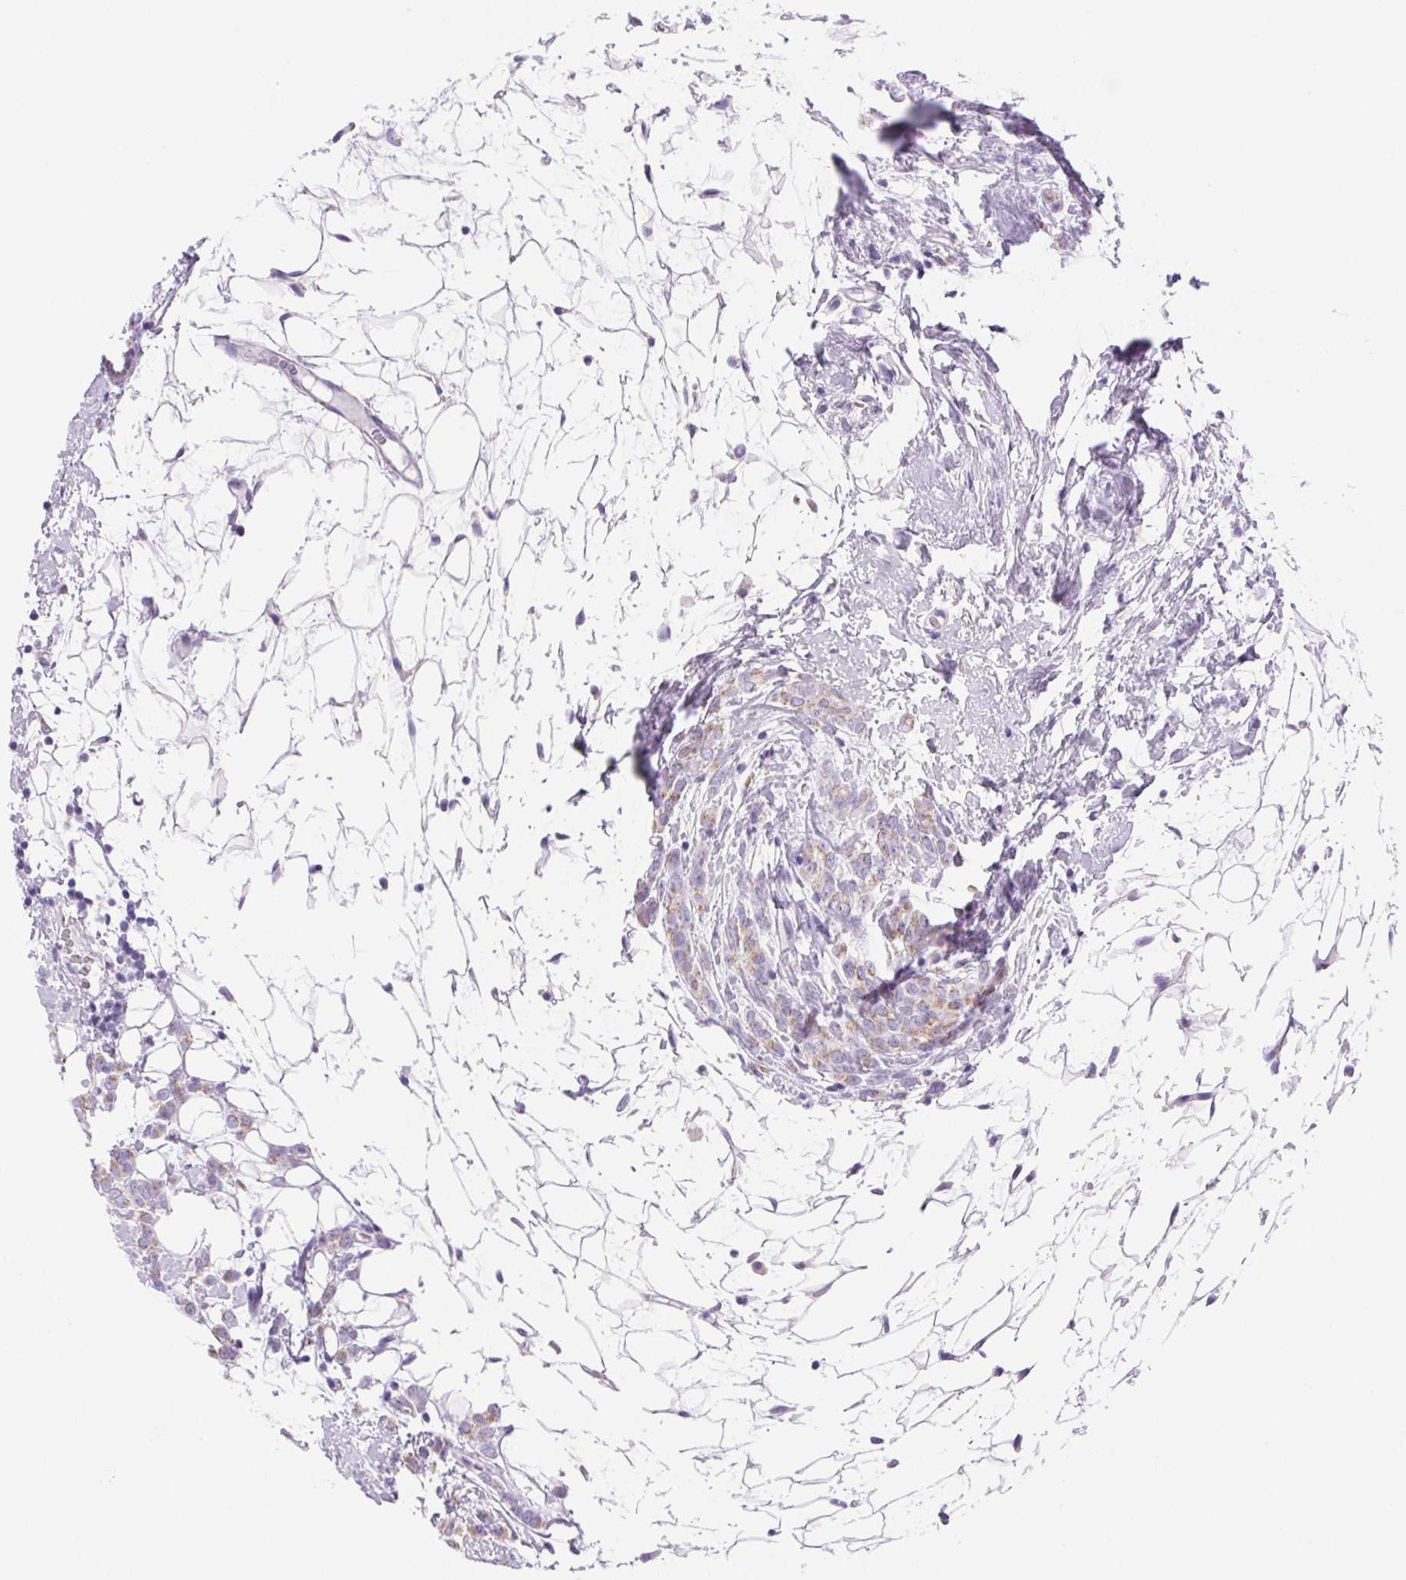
{"staining": {"intensity": "weak", "quantity": "25%-75%", "location": "cytoplasmic/membranous"}, "tissue": "breast cancer", "cell_type": "Tumor cells", "image_type": "cancer", "snomed": [{"axis": "morphology", "description": "Lobular carcinoma"}, {"axis": "topography", "description": "Breast"}], "caption": "This is a photomicrograph of immunohistochemistry staining of breast cancer (lobular carcinoma), which shows weak positivity in the cytoplasmic/membranous of tumor cells.", "gene": "SERPINB3", "patient": {"sex": "female", "age": 49}}